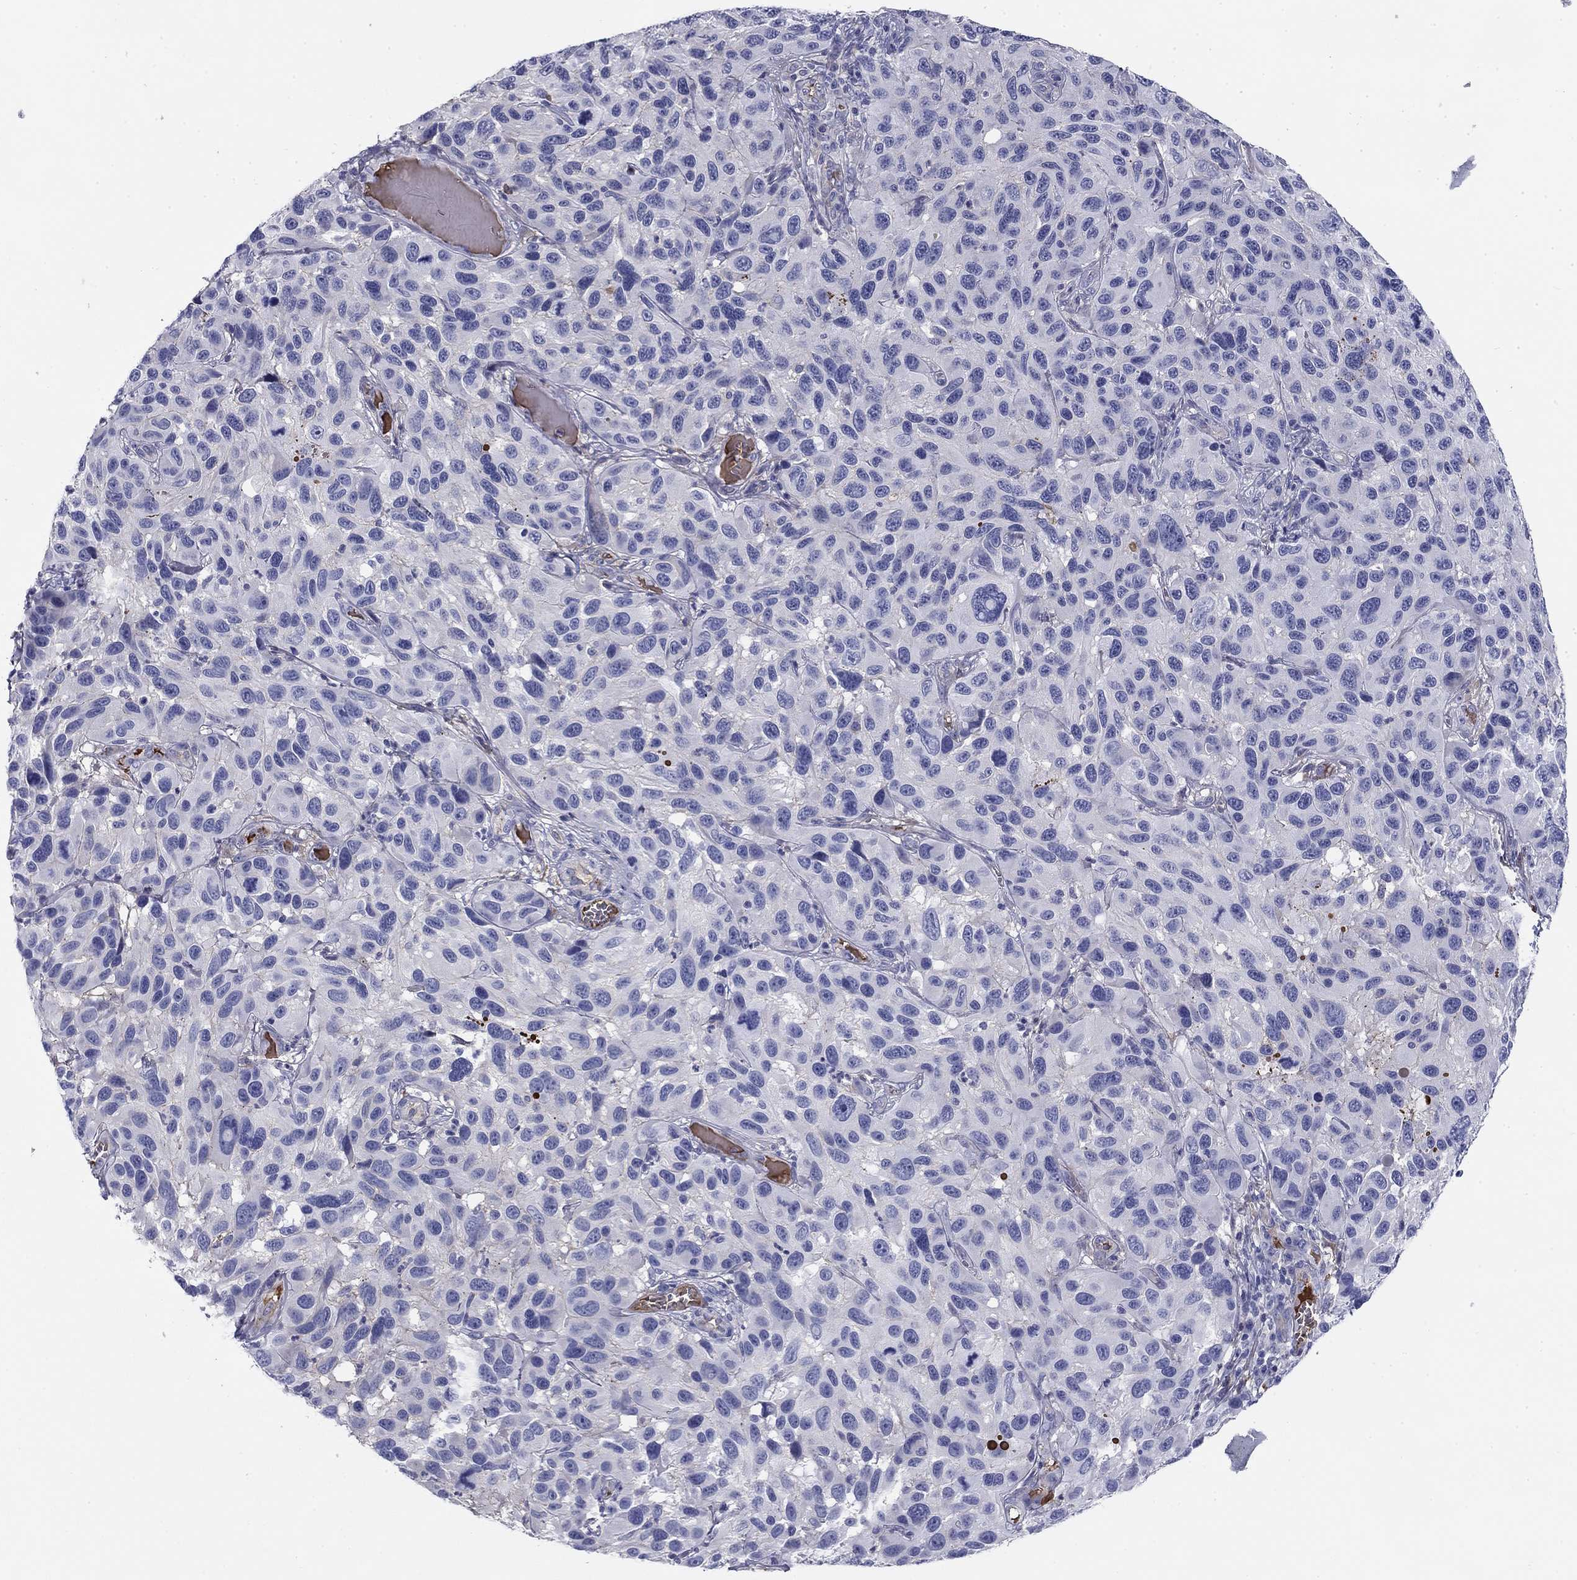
{"staining": {"intensity": "negative", "quantity": "none", "location": "none"}, "tissue": "melanoma", "cell_type": "Tumor cells", "image_type": "cancer", "snomed": [{"axis": "morphology", "description": "Malignant melanoma, NOS"}, {"axis": "topography", "description": "Skin"}], "caption": "Immunohistochemical staining of human melanoma reveals no significant positivity in tumor cells.", "gene": "CPLX4", "patient": {"sex": "male", "age": 53}}